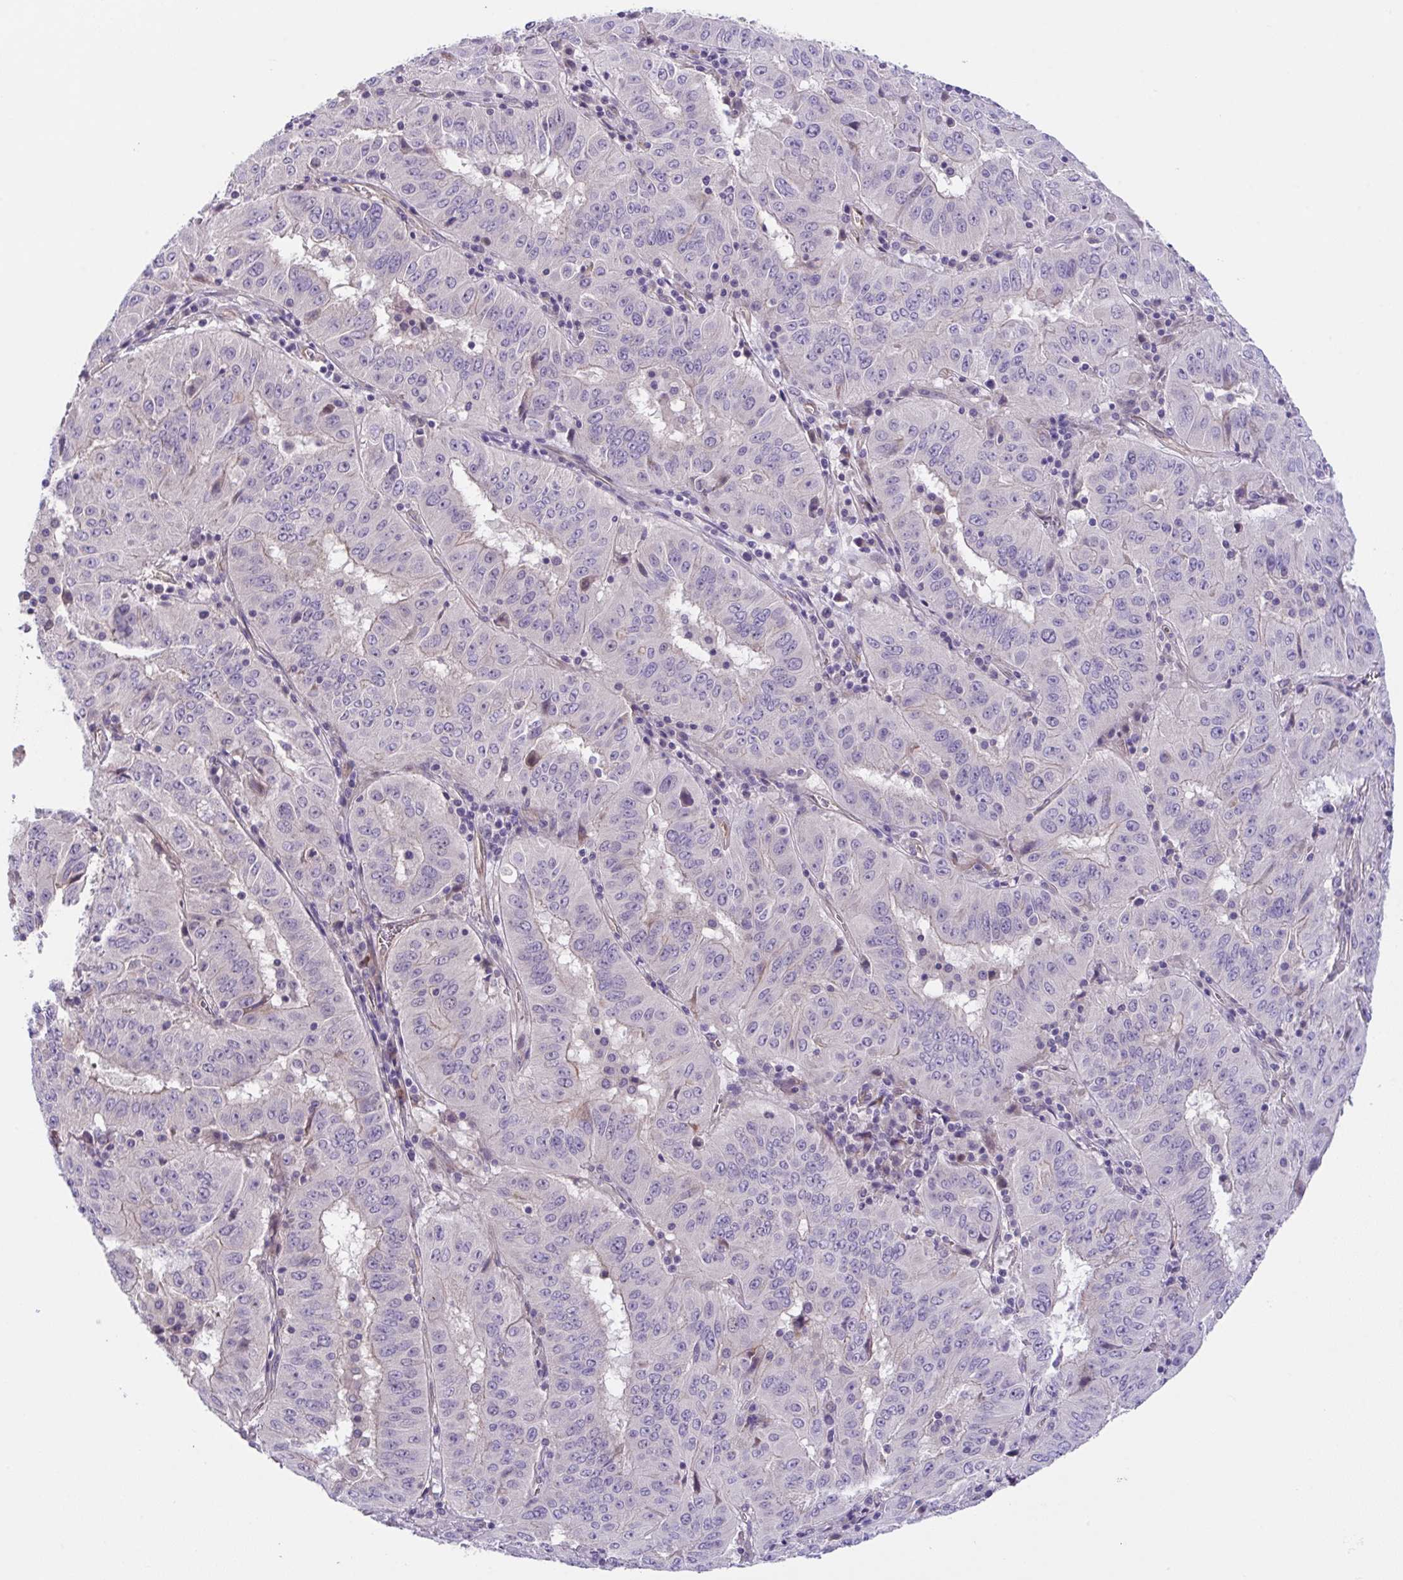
{"staining": {"intensity": "negative", "quantity": "none", "location": "none"}, "tissue": "pancreatic cancer", "cell_type": "Tumor cells", "image_type": "cancer", "snomed": [{"axis": "morphology", "description": "Adenocarcinoma, NOS"}, {"axis": "topography", "description": "Pancreas"}], "caption": "Immunohistochemistry (IHC) histopathology image of human pancreatic adenocarcinoma stained for a protein (brown), which exhibits no expression in tumor cells. (DAB (3,3'-diaminobenzidine) IHC, high magnification).", "gene": "RHOXF1", "patient": {"sex": "male", "age": 63}}